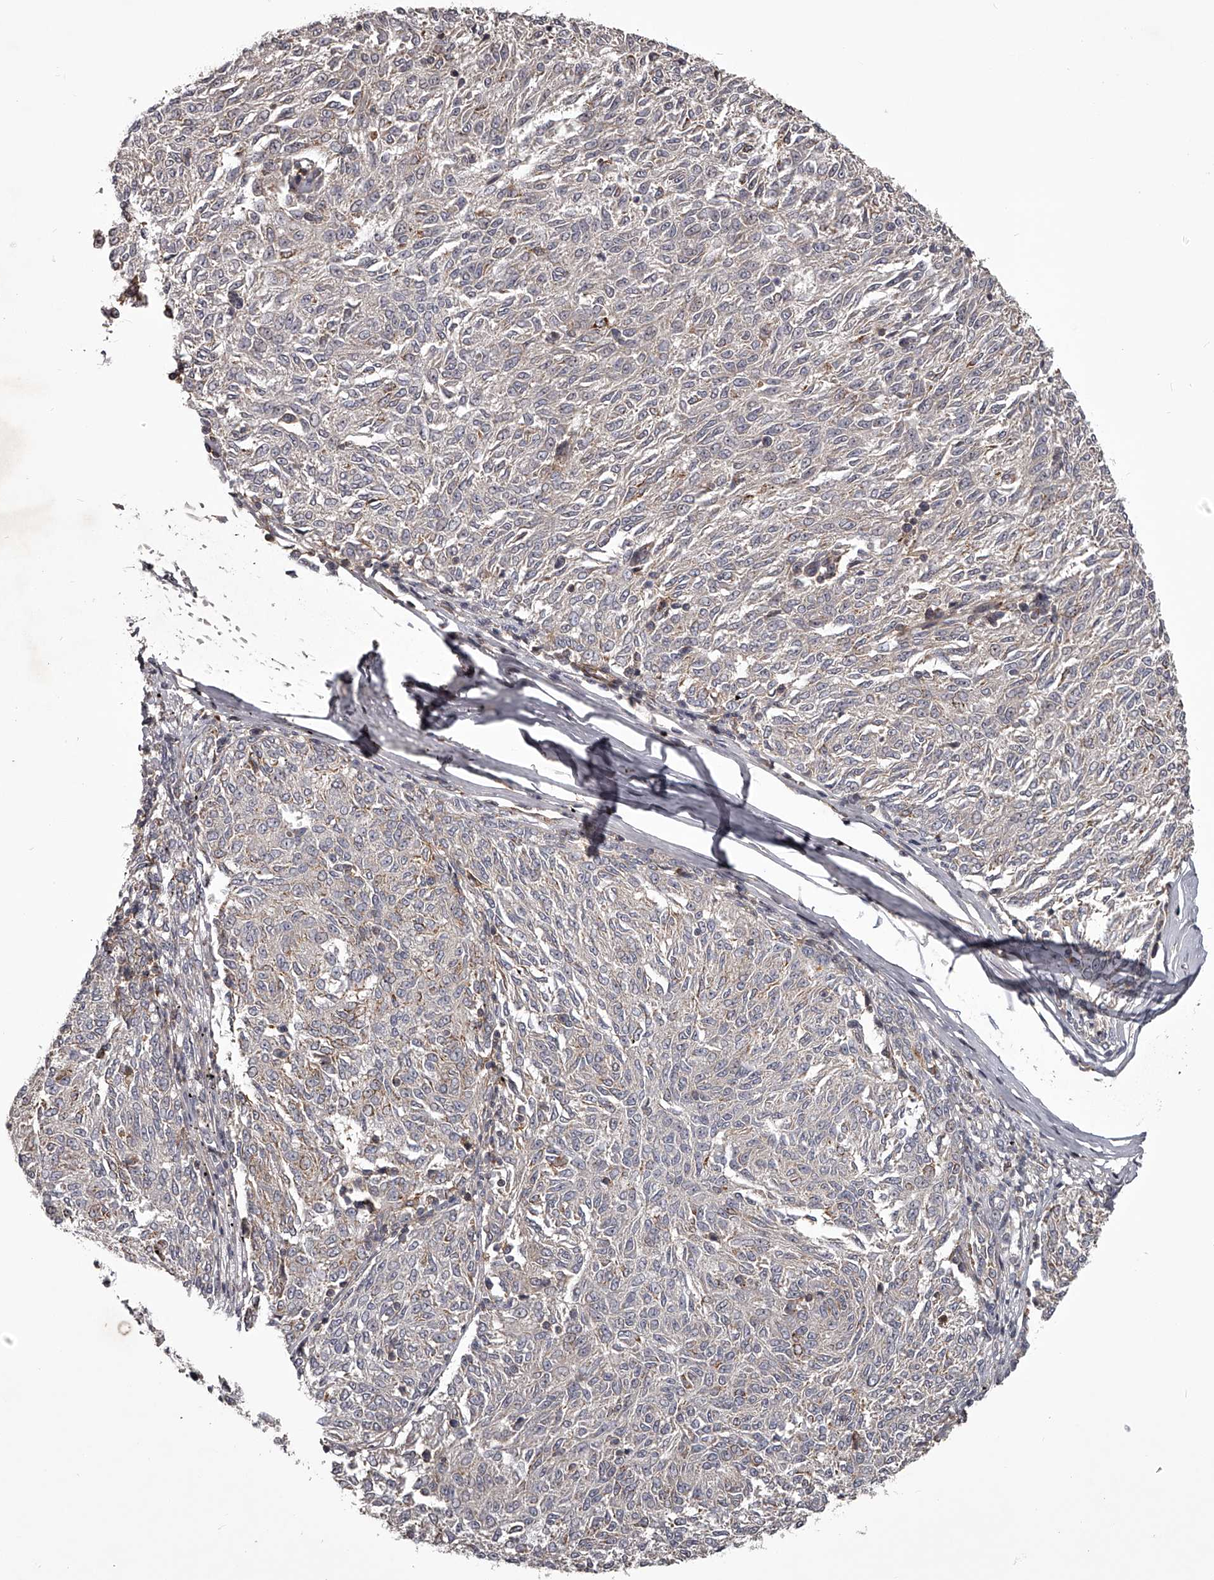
{"staining": {"intensity": "negative", "quantity": "none", "location": "none"}, "tissue": "melanoma", "cell_type": "Tumor cells", "image_type": "cancer", "snomed": [{"axis": "morphology", "description": "Malignant melanoma, NOS"}, {"axis": "topography", "description": "Skin"}], "caption": "IHC histopathology image of neoplastic tissue: malignant melanoma stained with DAB (3,3'-diaminobenzidine) displays no significant protein expression in tumor cells. (DAB immunohistochemistry, high magnification).", "gene": "RRP36", "patient": {"sex": "female", "age": 72}}